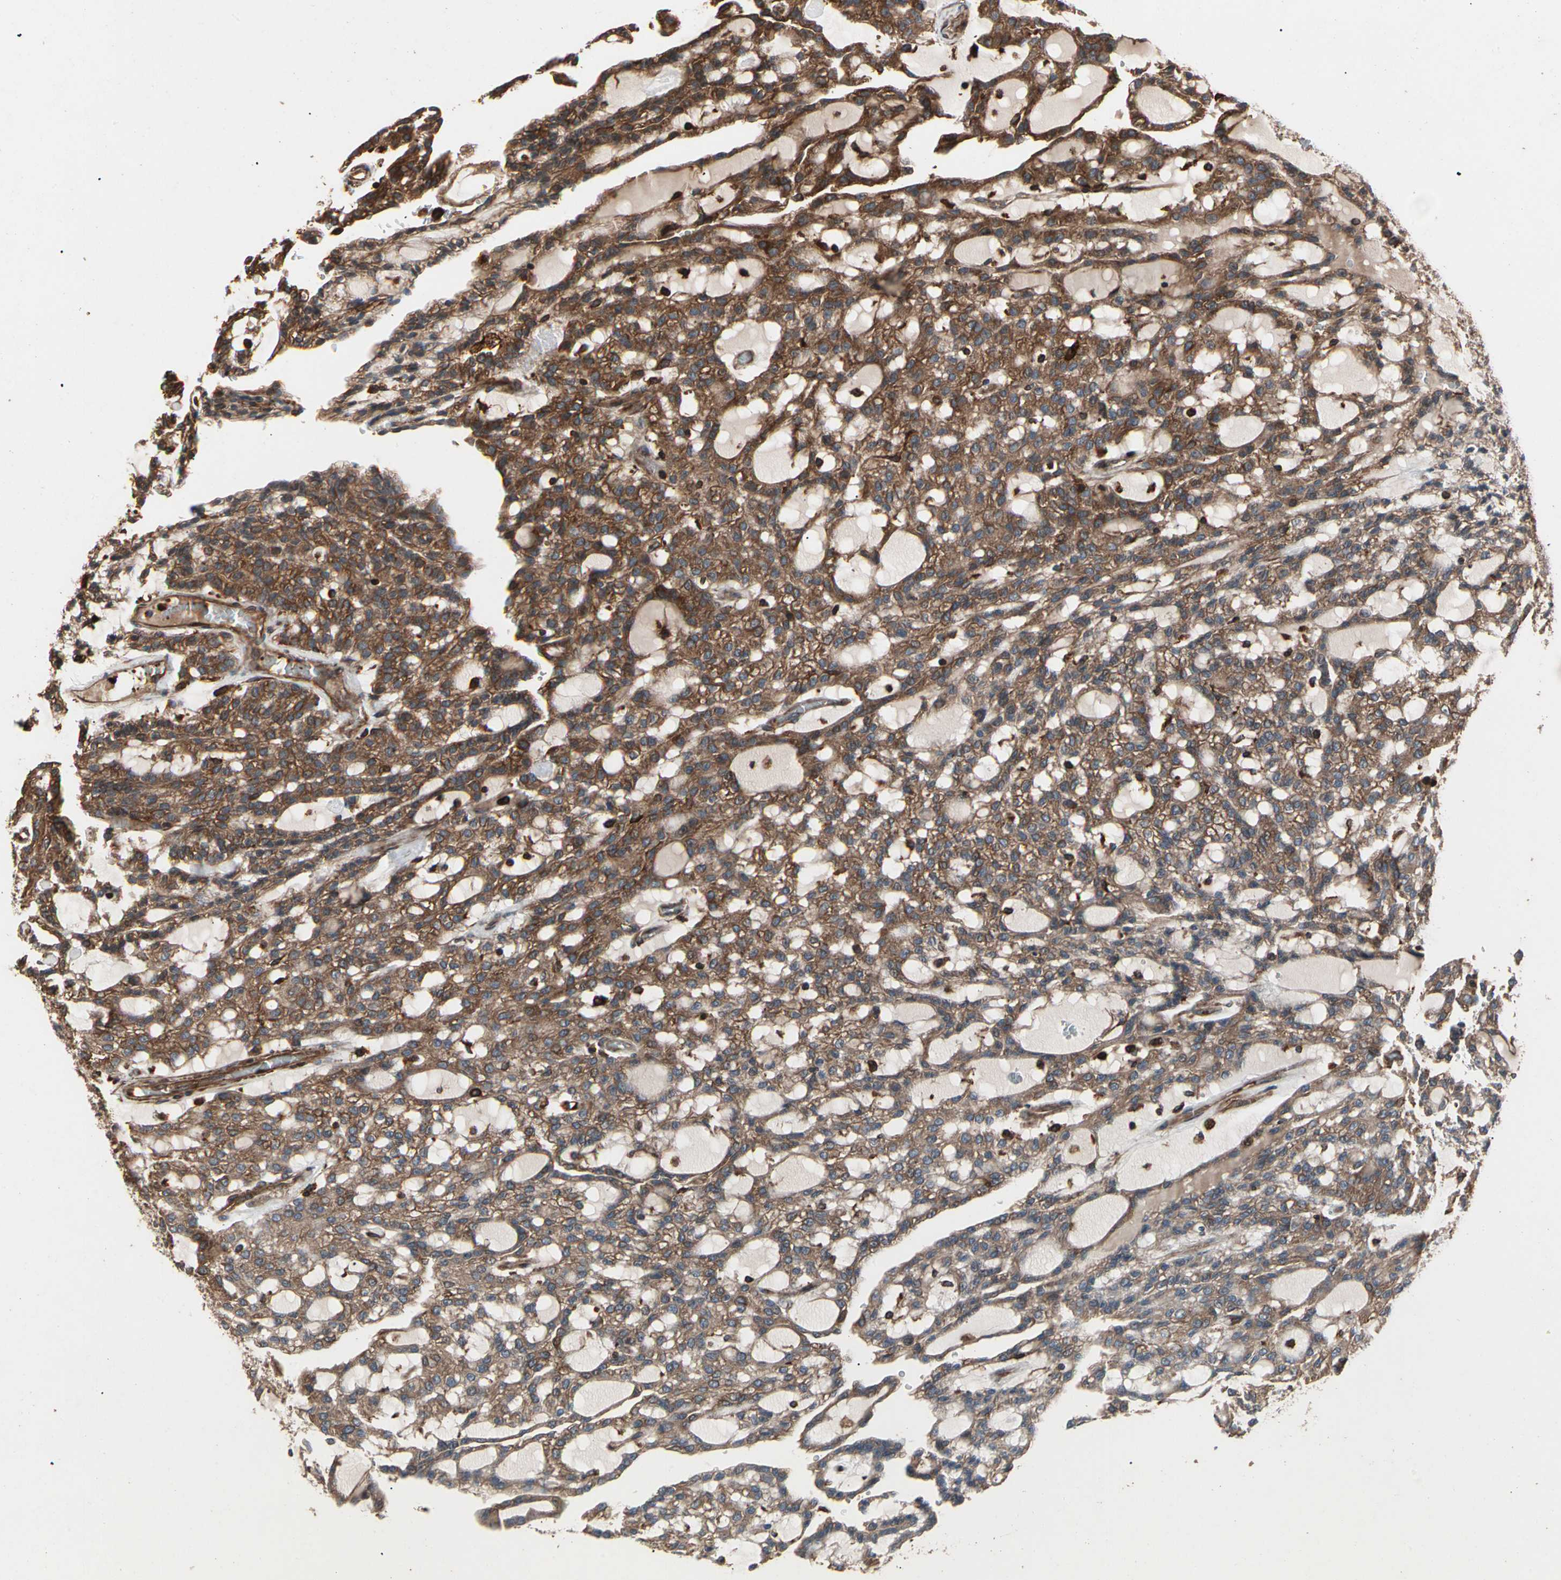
{"staining": {"intensity": "strong", "quantity": ">75%", "location": "cytoplasmic/membranous"}, "tissue": "renal cancer", "cell_type": "Tumor cells", "image_type": "cancer", "snomed": [{"axis": "morphology", "description": "Adenocarcinoma, NOS"}, {"axis": "topography", "description": "Kidney"}], "caption": "Human renal cancer (adenocarcinoma) stained with a brown dye demonstrates strong cytoplasmic/membranous positive expression in approximately >75% of tumor cells.", "gene": "AGBL2", "patient": {"sex": "male", "age": 63}}